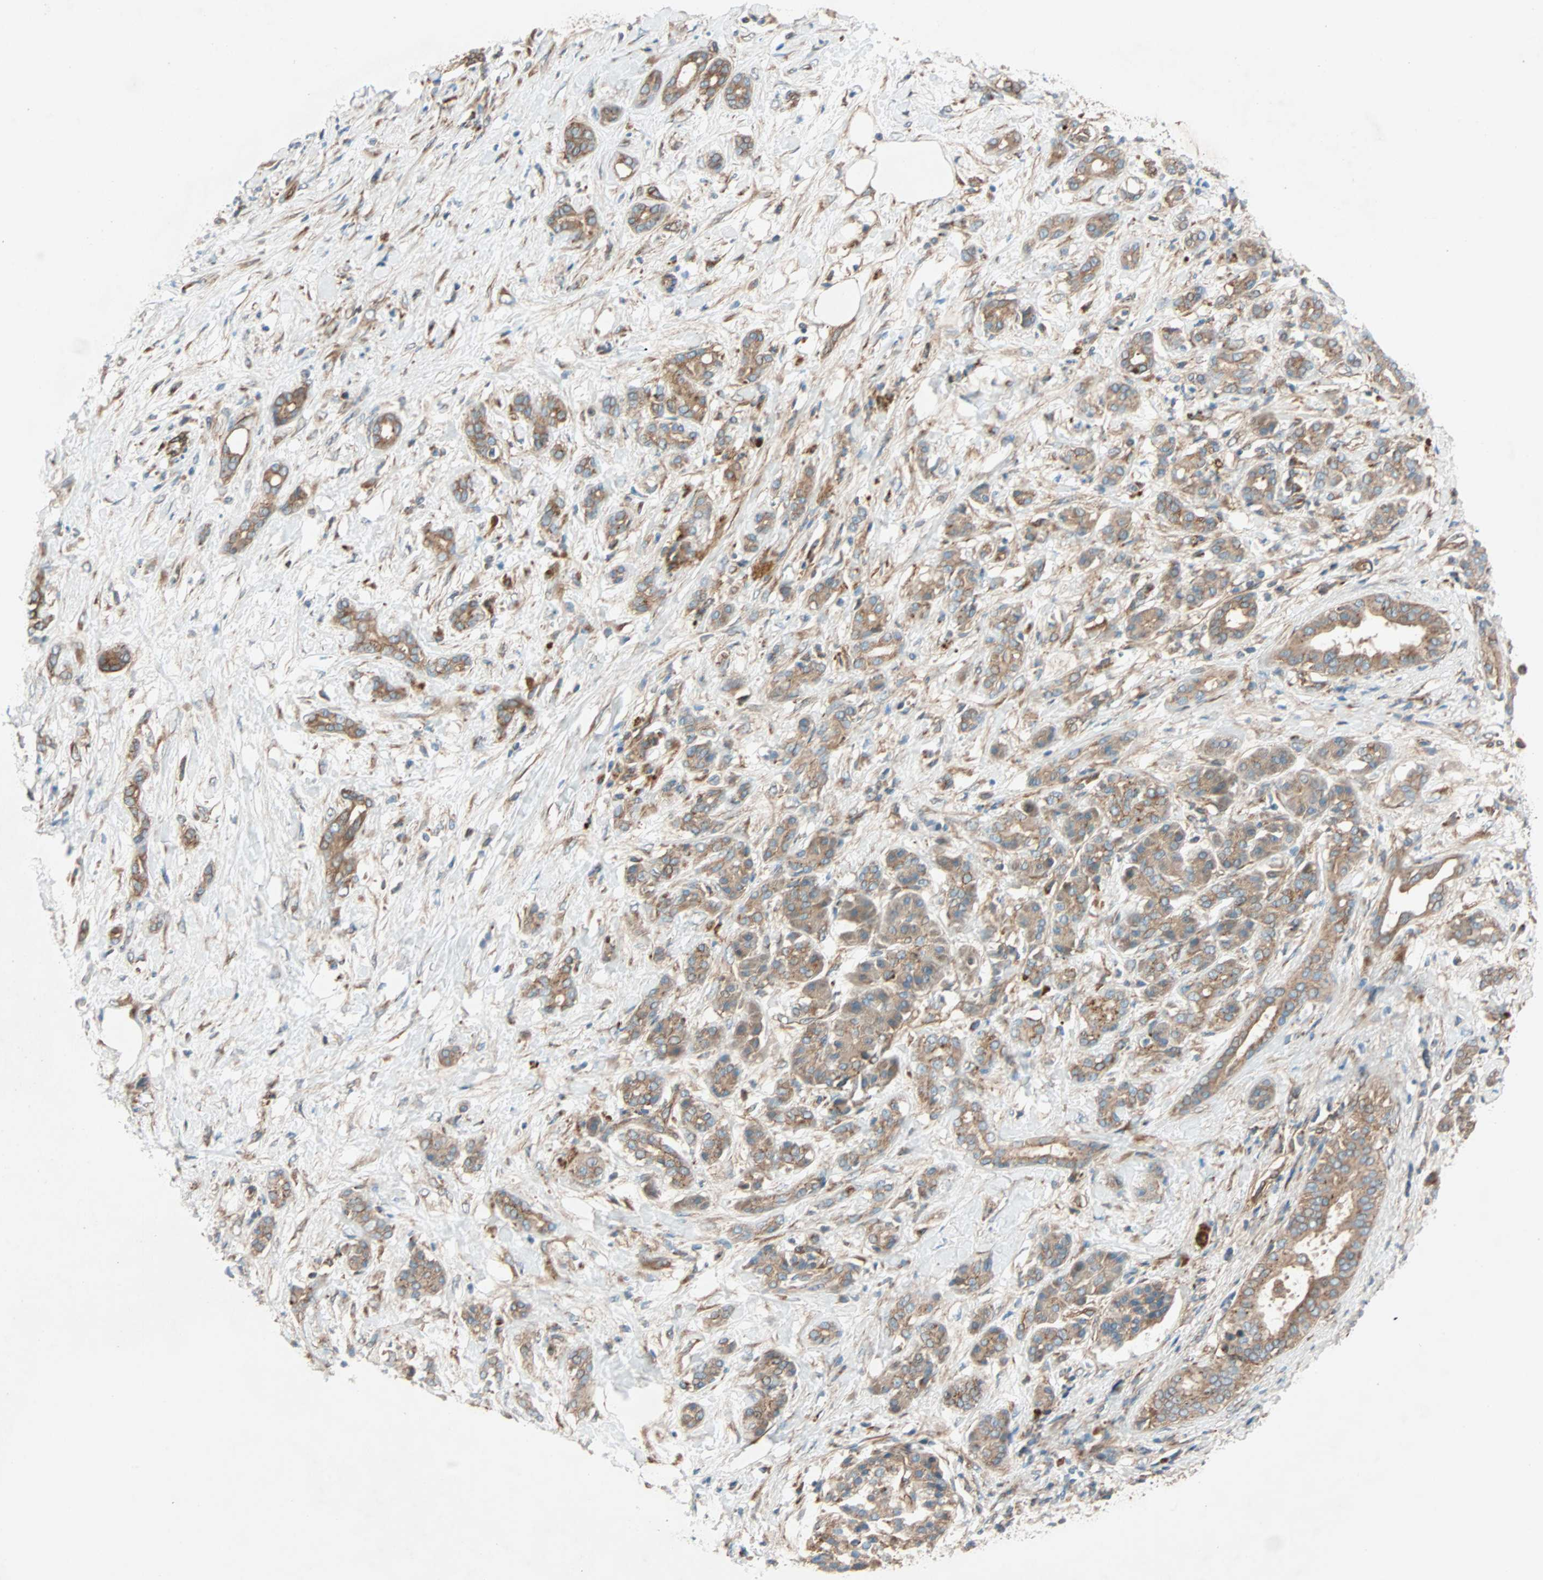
{"staining": {"intensity": "moderate", "quantity": ">75%", "location": "cytoplasmic/membranous"}, "tissue": "pancreatic cancer", "cell_type": "Tumor cells", "image_type": "cancer", "snomed": [{"axis": "morphology", "description": "Adenocarcinoma, NOS"}, {"axis": "topography", "description": "Pancreas"}], "caption": "Tumor cells show moderate cytoplasmic/membranous expression in approximately >75% of cells in pancreatic cancer. Immunohistochemistry (ihc) stains the protein in brown and the nuclei are stained blue.", "gene": "PHYH", "patient": {"sex": "male", "age": 41}}